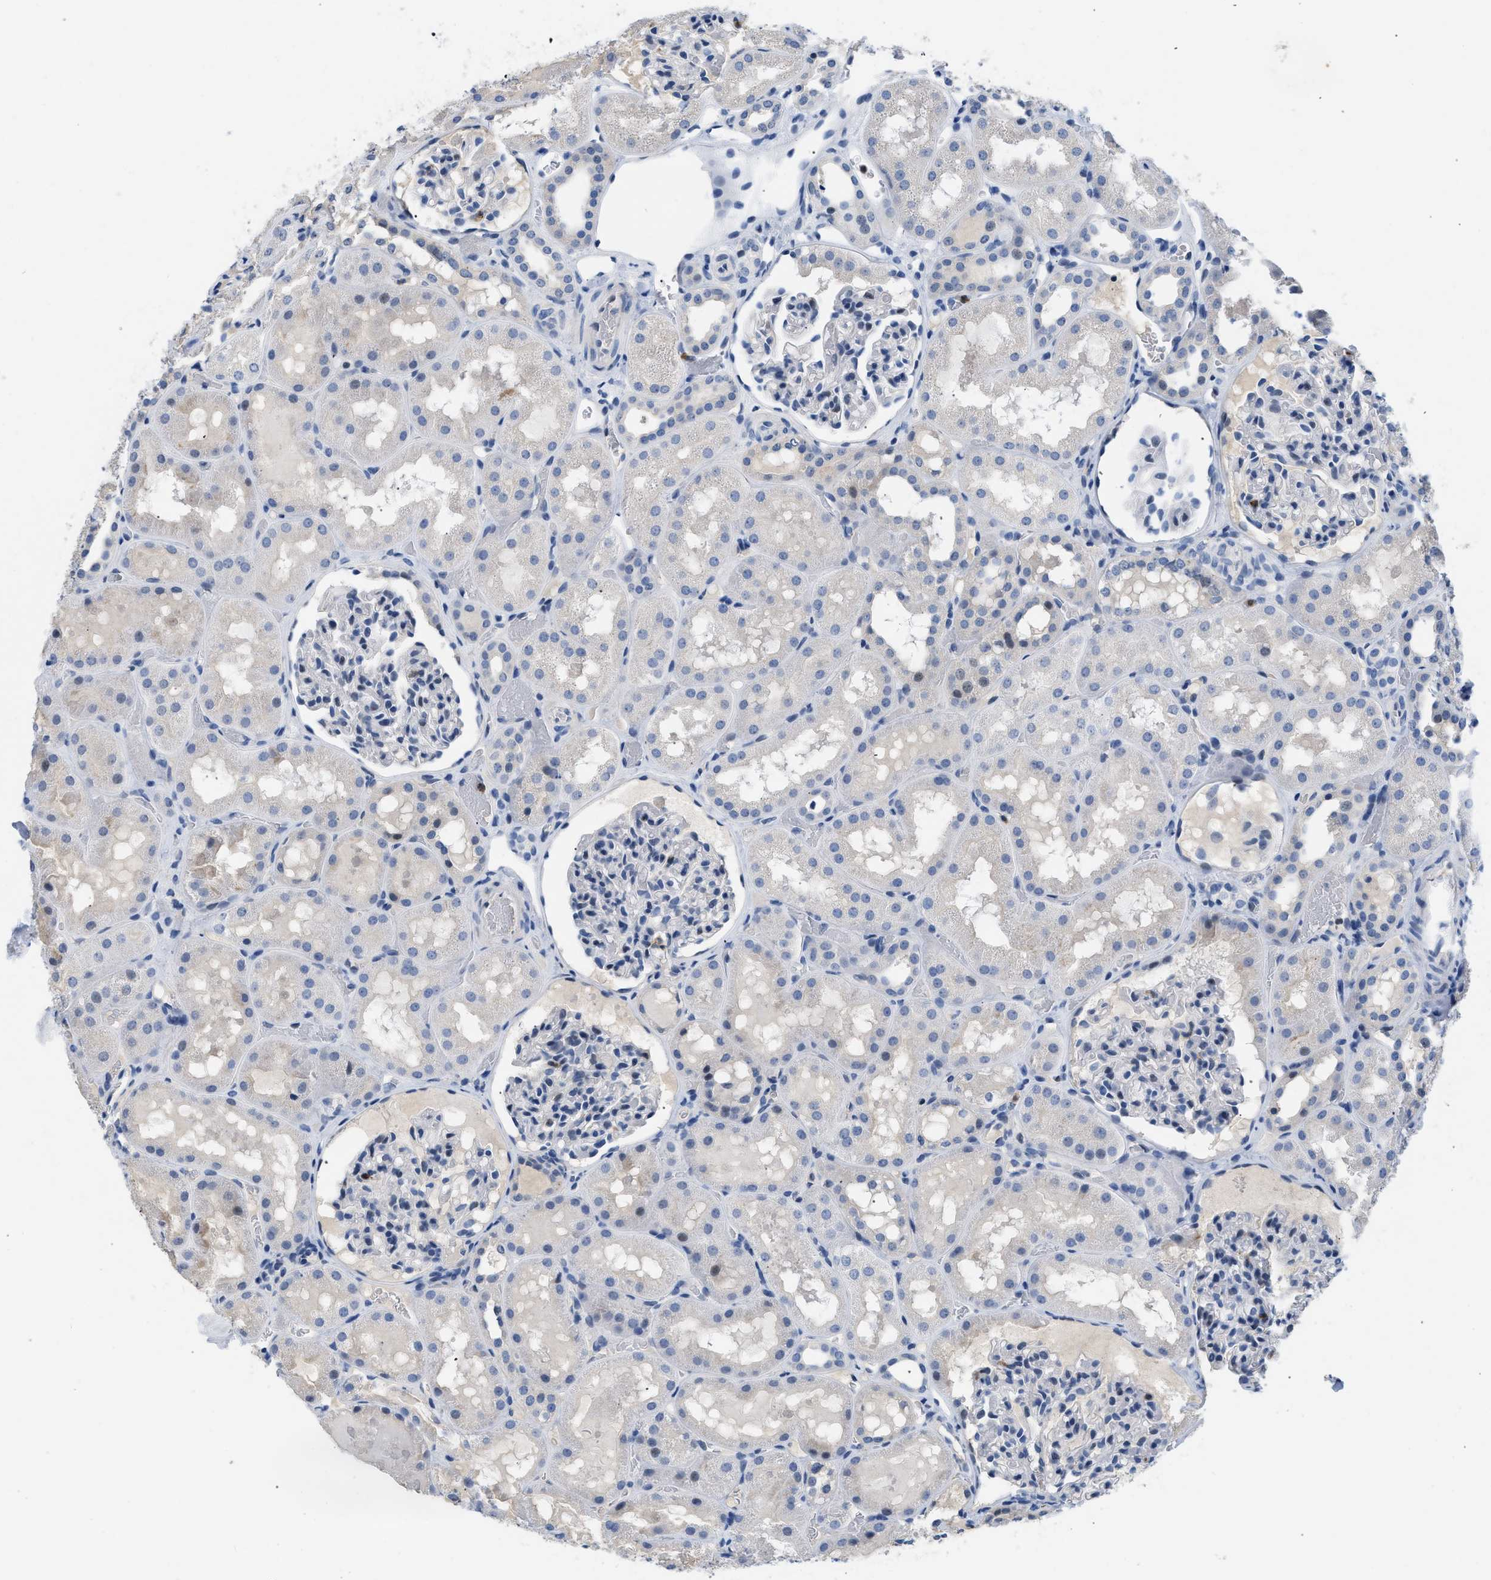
{"staining": {"intensity": "negative", "quantity": "none", "location": "none"}, "tissue": "kidney", "cell_type": "Cells in glomeruli", "image_type": "normal", "snomed": [{"axis": "morphology", "description": "Normal tissue, NOS"}, {"axis": "topography", "description": "Kidney"}, {"axis": "topography", "description": "Urinary bladder"}], "caption": "The micrograph reveals no significant positivity in cells in glomeruli of kidney.", "gene": "BOLL", "patient": {"sex": "male", "age": 16}}